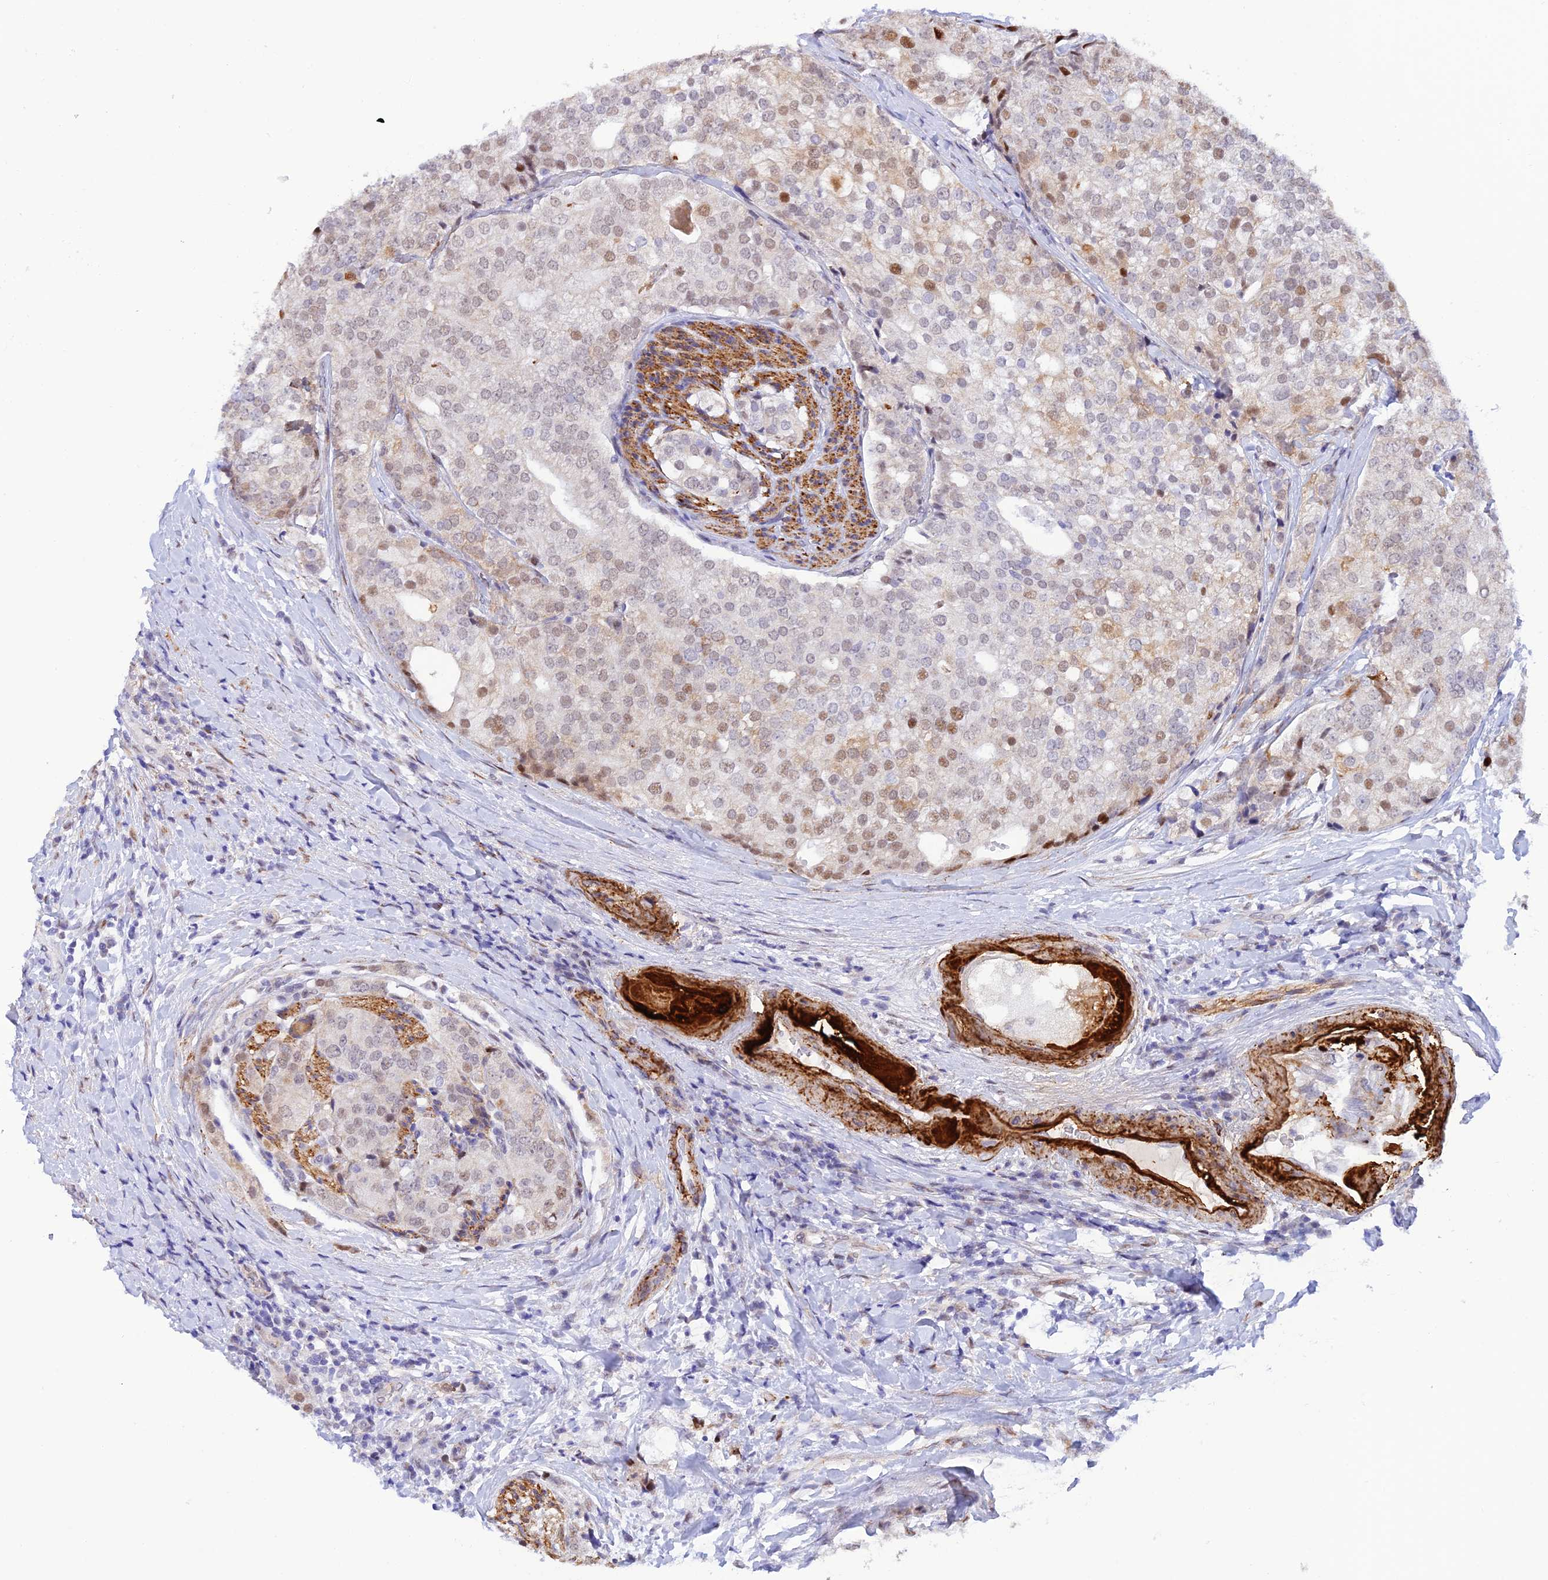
{"staining": {"intensity": "moderate", "quantity": "25%-75%", "location": "nuclear"}, "tissue": "prostate cancer", "cell_type": "Tumor cells", "image_type": "cancer", "snomed": [{"axis": "morphology", "description": "Adenocarcinoma, High grade"}, {"axis": "topography", "description": "Prostate"}], "caption": "IHC staining of prostate cancer, which reveals medium levels of moderate nuclear expression in approximately 25%-75% of tumor cells indicating moderate nuclear protein staining. The staining was performed using DAB (brown) for protein detection and nuclei were counterstained in hematoxylin (blue).", "gene": "WDR55", "patient": {"sex": "male", "age": 49}}